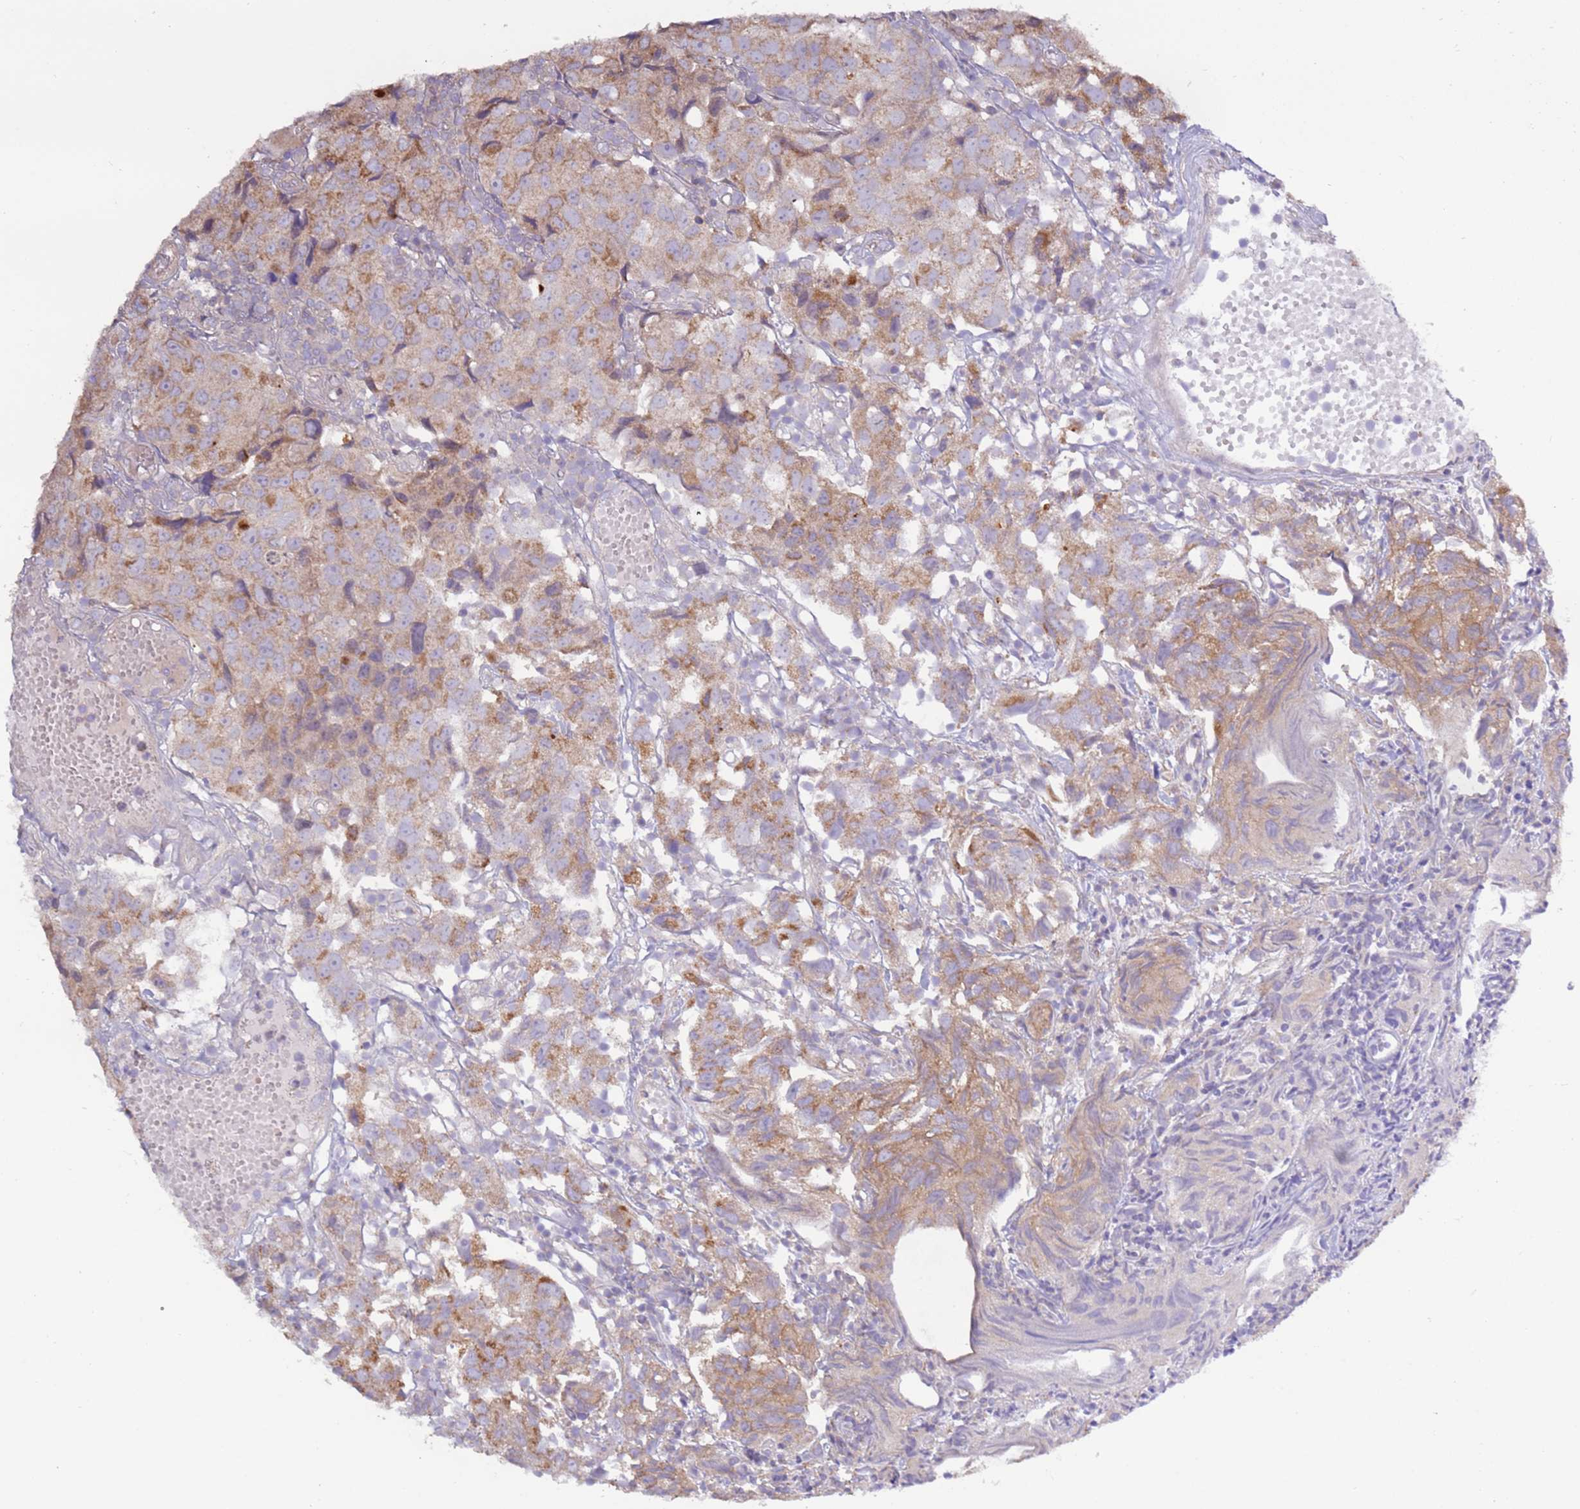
{"staining": {"intensity": "moderate", "quantity": ">75%", "location": "cytoplasmic/membranous"}, "tissue": "urothelial cancer", "cell_type": "Tumor cells", "image_type": "cancer", "snomed": [{"axis": "morphology", "description": "Urothelial carcinoma, High grade"}, {"axis": "topography", "description": "Urinary bladder"}], "caption": "Protein staining of high-grade urothelial carcinoma tissue shows moderate cytoplasmic/membranous positivity in approximately >75% of tumor cells.", "gene": "EVA1B", "patient": {"sex": "female", "age": 75}}